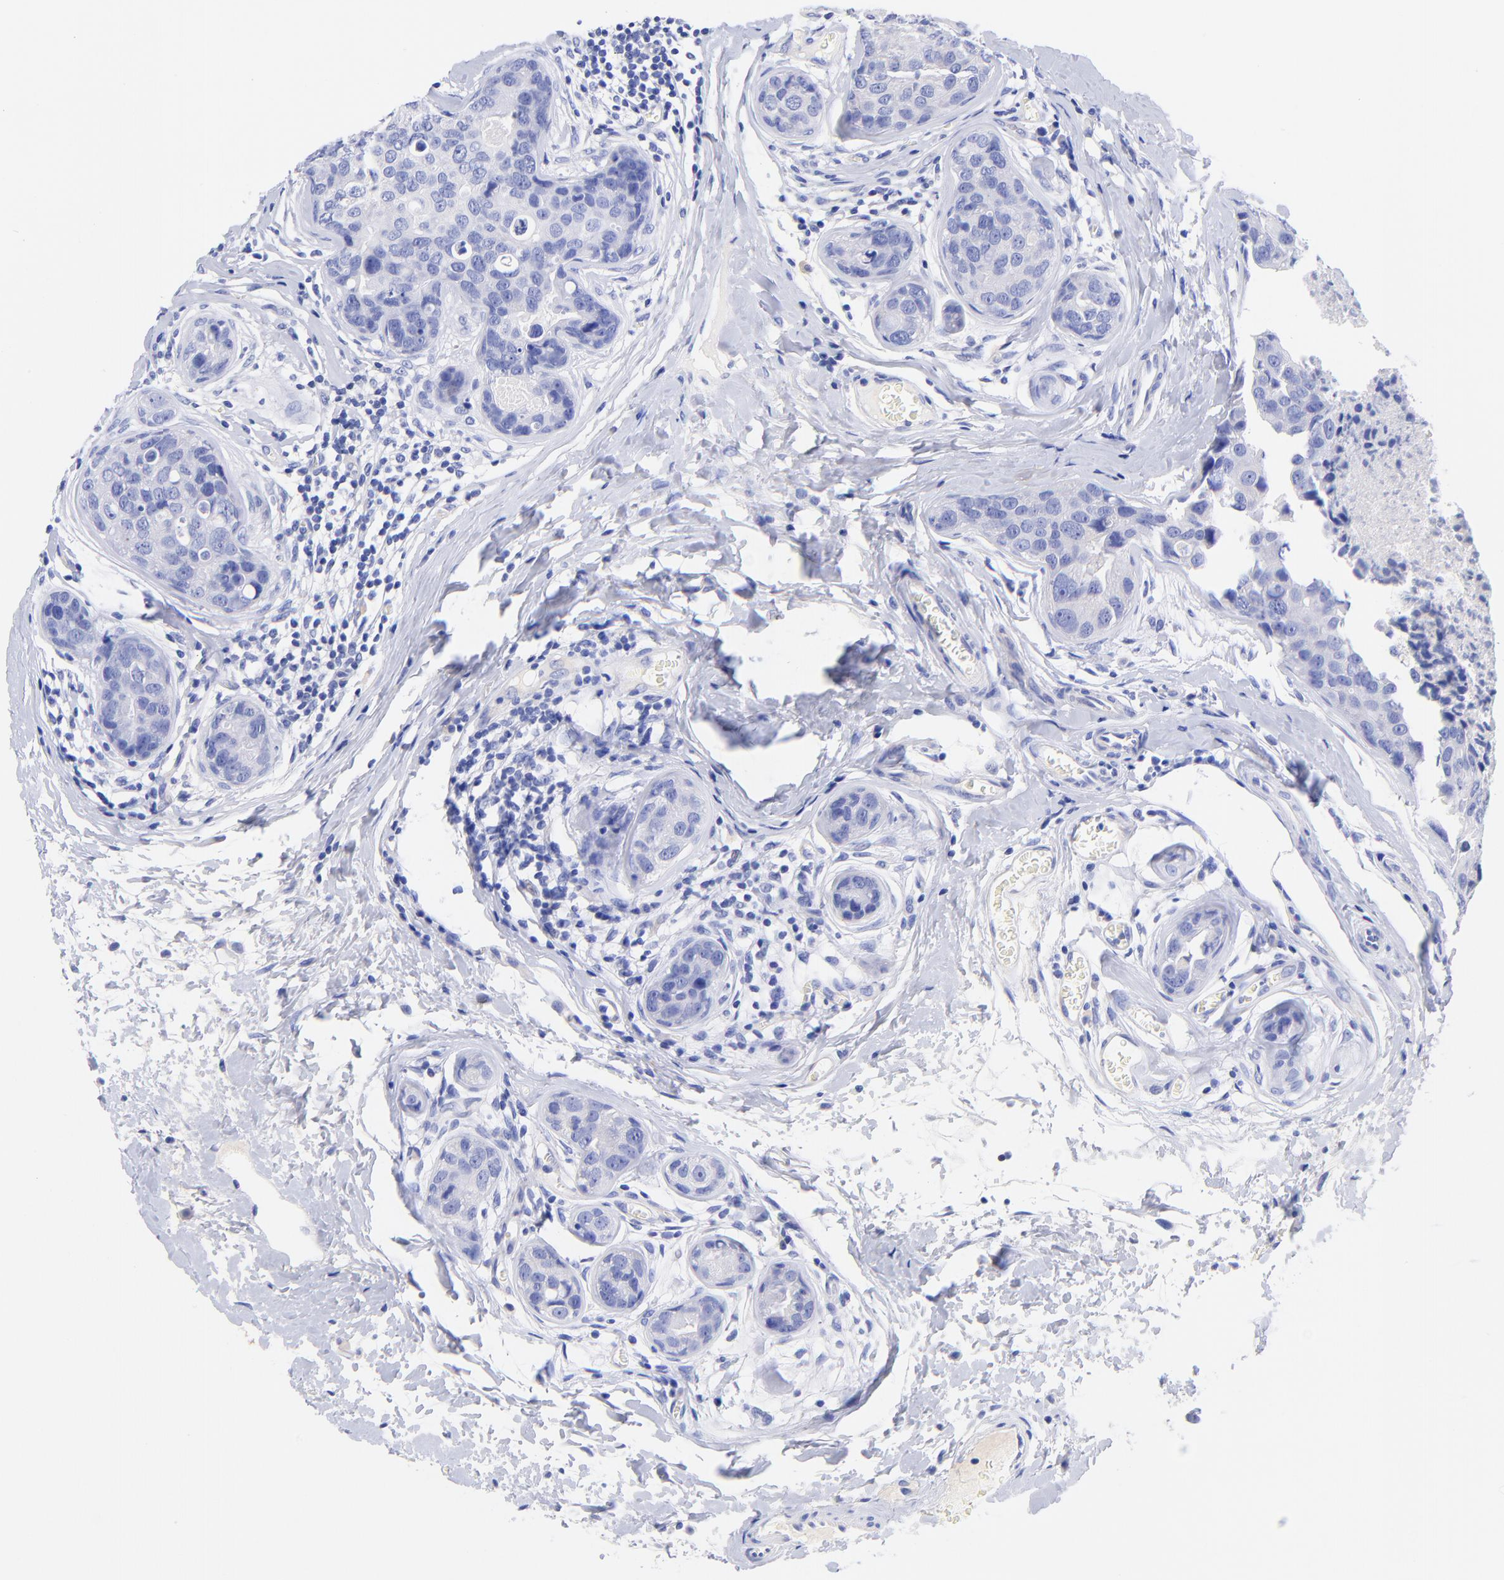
{"staining": {"intensity": "negative", "quantity": "none", "location": "none"}, "tissue": "breast cancer", "cell_type": "Tumor cells", "image_type": "cancer", "snomed": [{"axis": "morphology", "description": "Duct carcinoma"}, {"axis": "topography", "description": "Breast"}], "caption": "Immunohistochemistry histopathology image of human breast cancer (invasive ductal carcinoma) stained for a protein (brown), which shows no positivity in tumor cells. Brightfield microscopy of immunohistochemistry stained with DAB (3,3'-diaminobenzidine) (brown) and hematoxylin (blue), captured at high magnification.", "gene": "GPHN", "patient": {"sex": "female", "age": 24}}